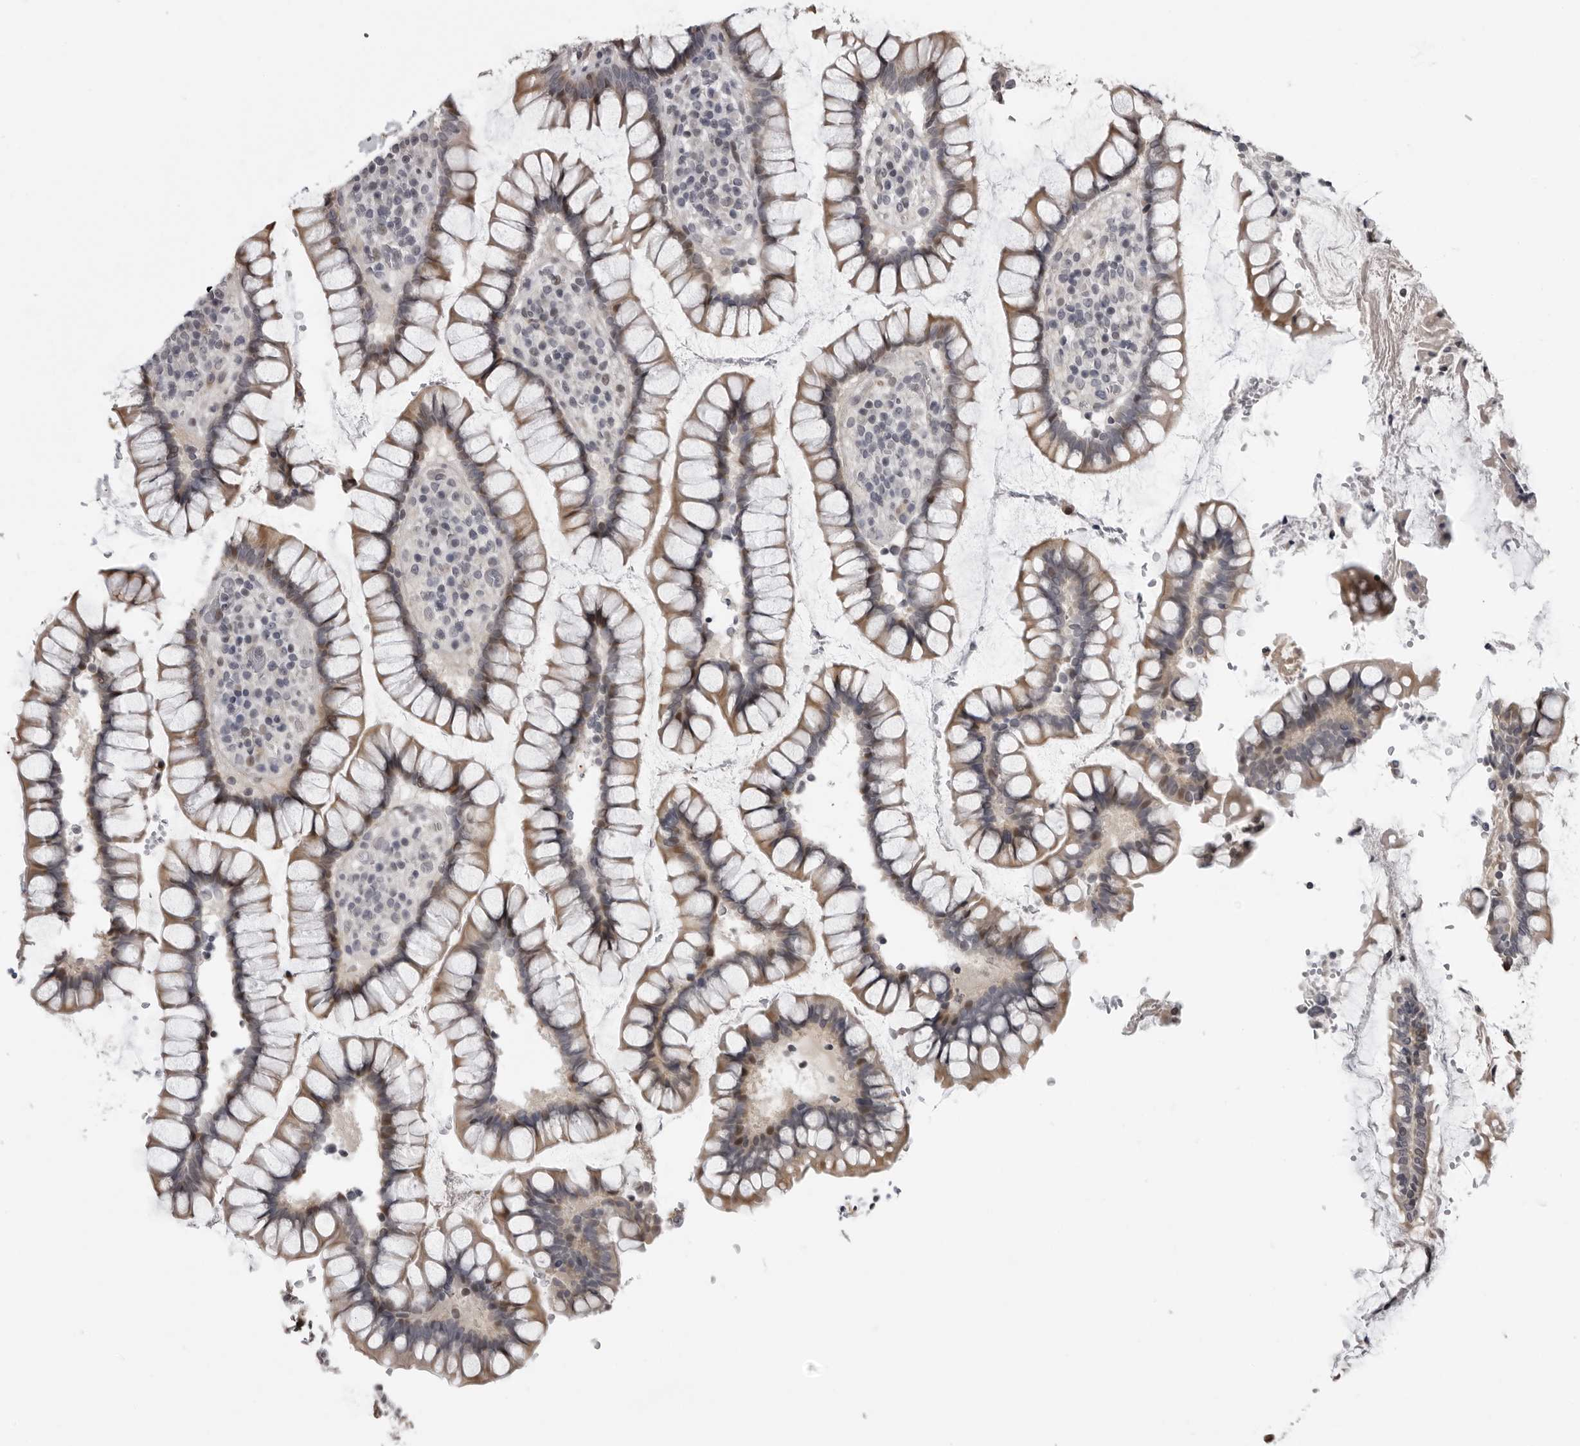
{"staining": {"intensity": "weak", "quantity": "25%-75%", "location": "cytoplasmic/membranous"}, "tissue": "colon", "cell_type": "Endothelial cells", "image_type": "normal", "snomed": [{"axis": "morphology", "description": "Normal tissue, NOS"}, {"axis": "topography", "description": "Colon"}], "caption": "IHC photomicrograph of unremarkable colon stained for a protein (brown), which shows low levels of weak cytoplasmic/membranous positivity in approximately 25%-75% of endothelial cells.", "gene": "PRRX2", "patient": {"sex": "female", "age": 79}}